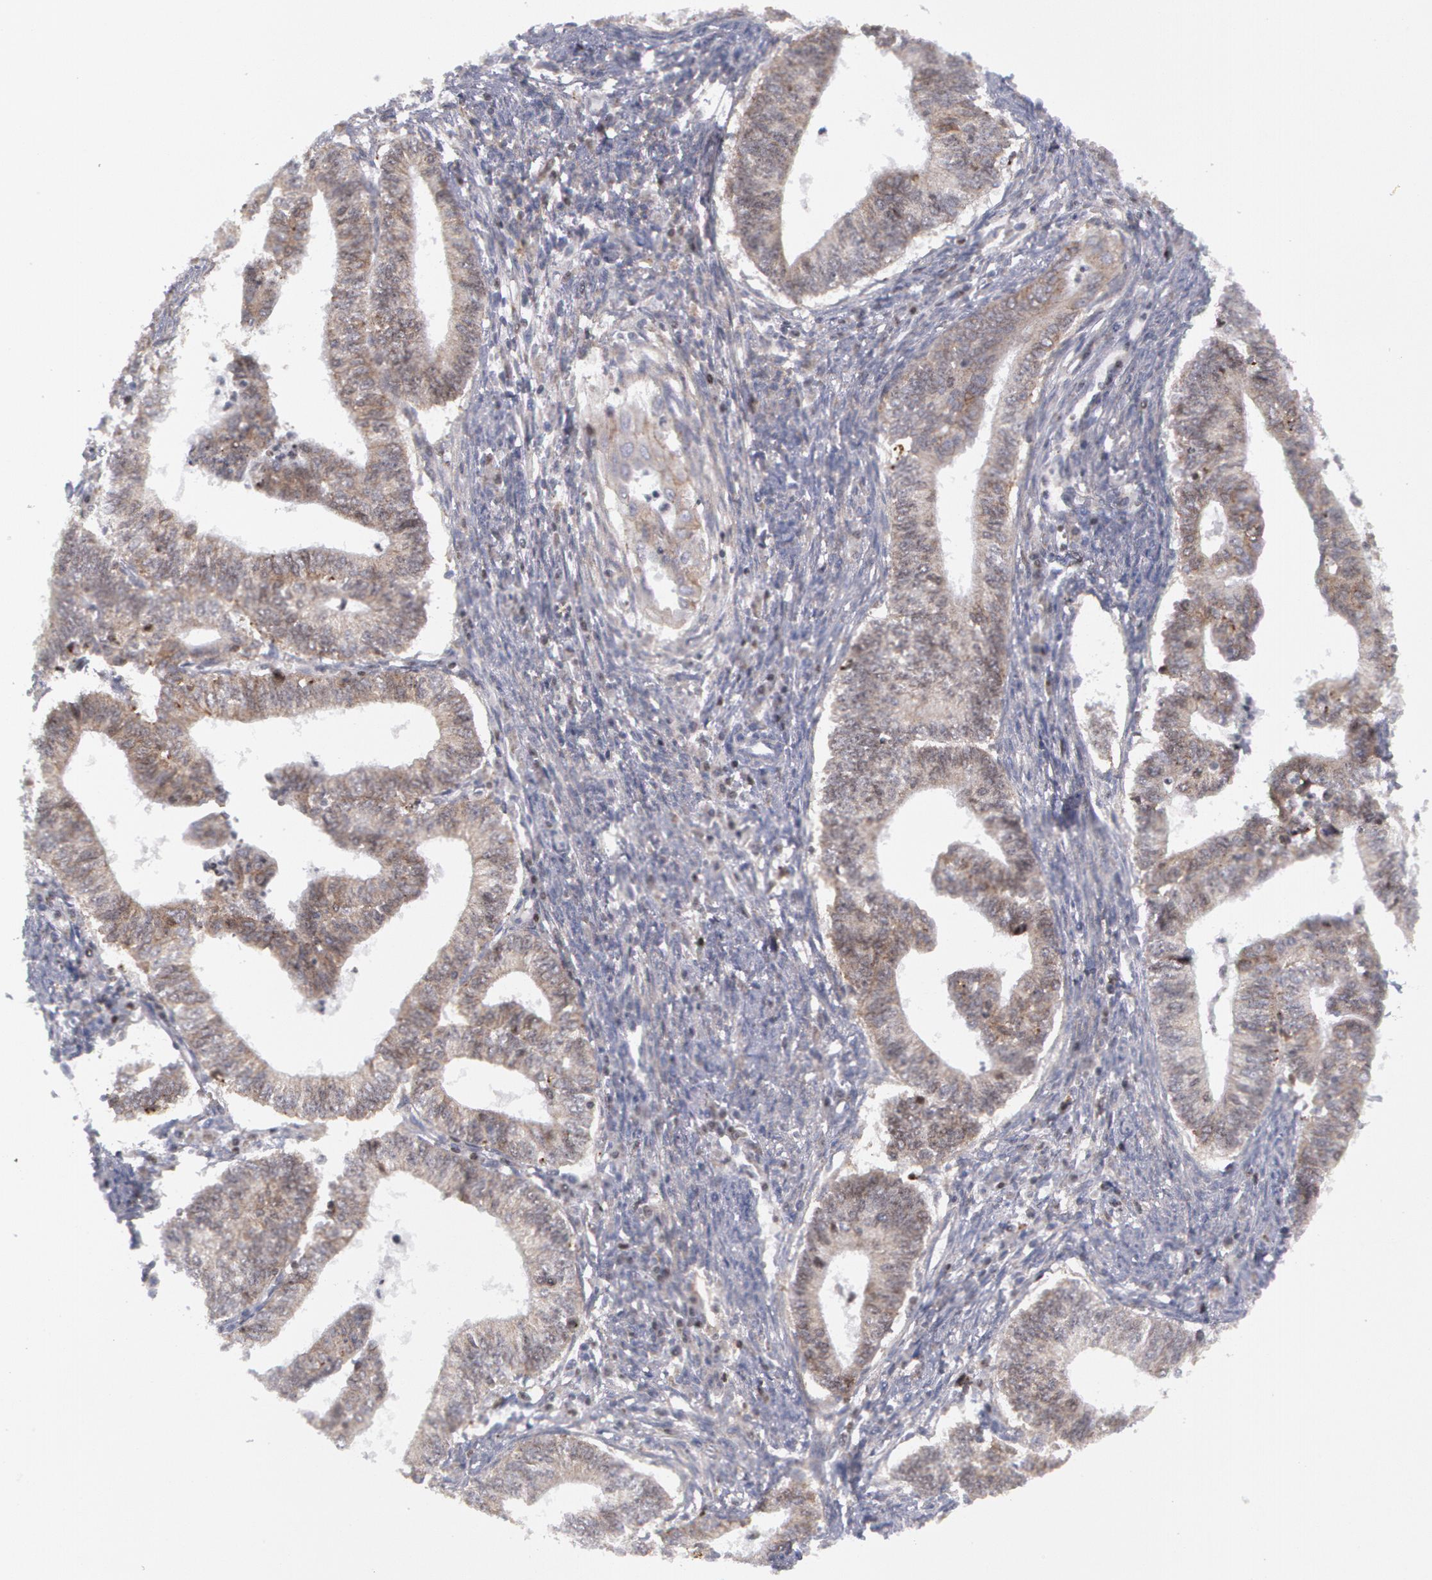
{"staining": {"intensity": "weak", "quantity": "25%-75%", "location": "cytoplasmic/membranous"}, "tissue": "endometrial cancer", "cell_type": "Tumor cells", "image_type": "cancer", "snomed": [{"axis": "morphology", "description": "Adenocarcinoma, NOS"}, {"axis": "topography", "description": "Endometrium"}], "caption": "This histopathology image reveals immunohistochemistry (IHC) staining of human endometrial cancer (adenocarcinoma), with low weak cytoplasmic/membranous staining in approximately 25%-75% of tumor cells.", "gene": "ERBB2", "patient": {"sex": "female", "age": 66}}